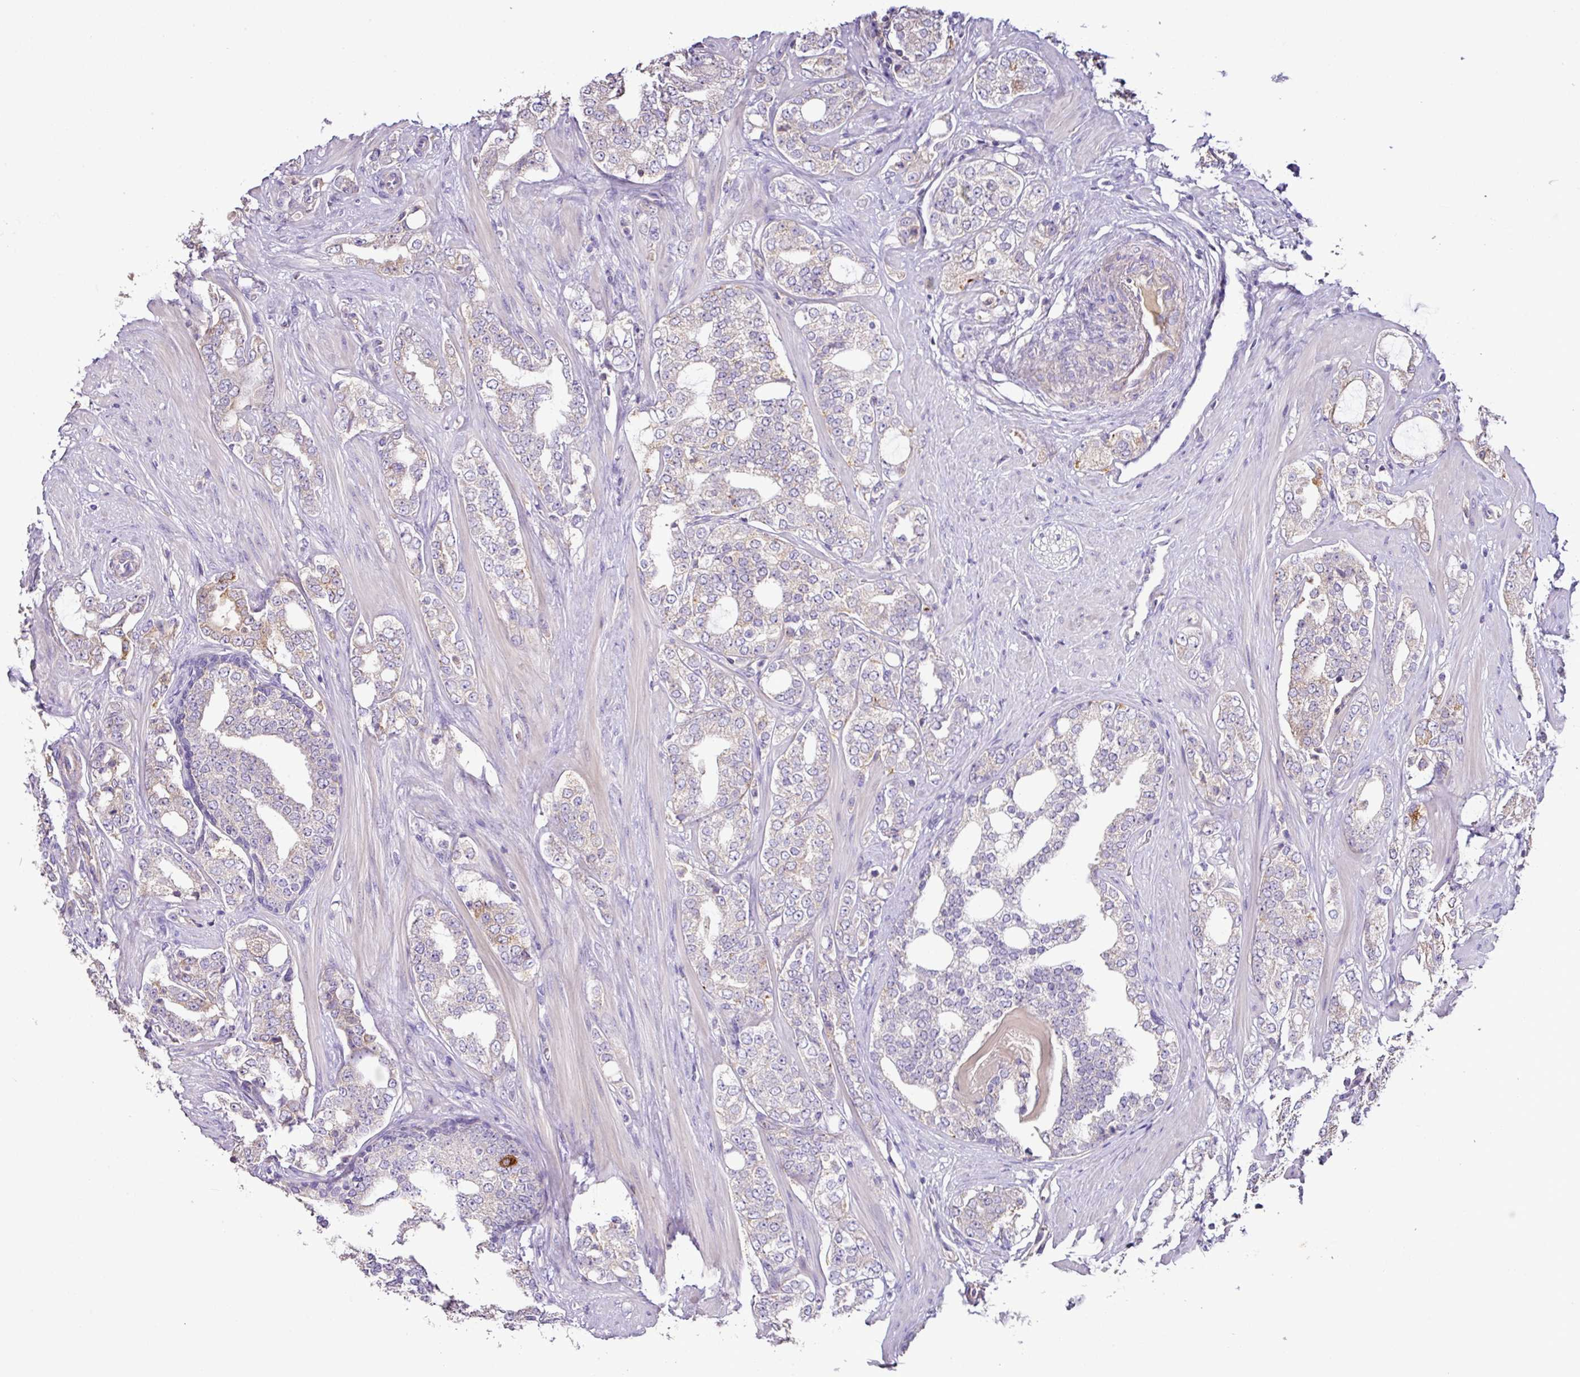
{"staining": {"intensity": "weak", "quantity": "<25%", "location": "cytoplasmic/membranous"}, "tissue": "prostate cancer", "cell_type": "Tumor cells", "image_type": "cancer", "snomed": [{"axis": "morphology", "description": "Adenocarcinoma, High grade"}, {"axis": "topography", "description": "Prostate"}], "caption": "This is an immunohistochemistry (IHC) micrograph of human prostate adenocarcinoma (high-grade). There is no expression in tumor cells.", "gene": "AGR3", "patient": {"sex": "male", "age": 64}}